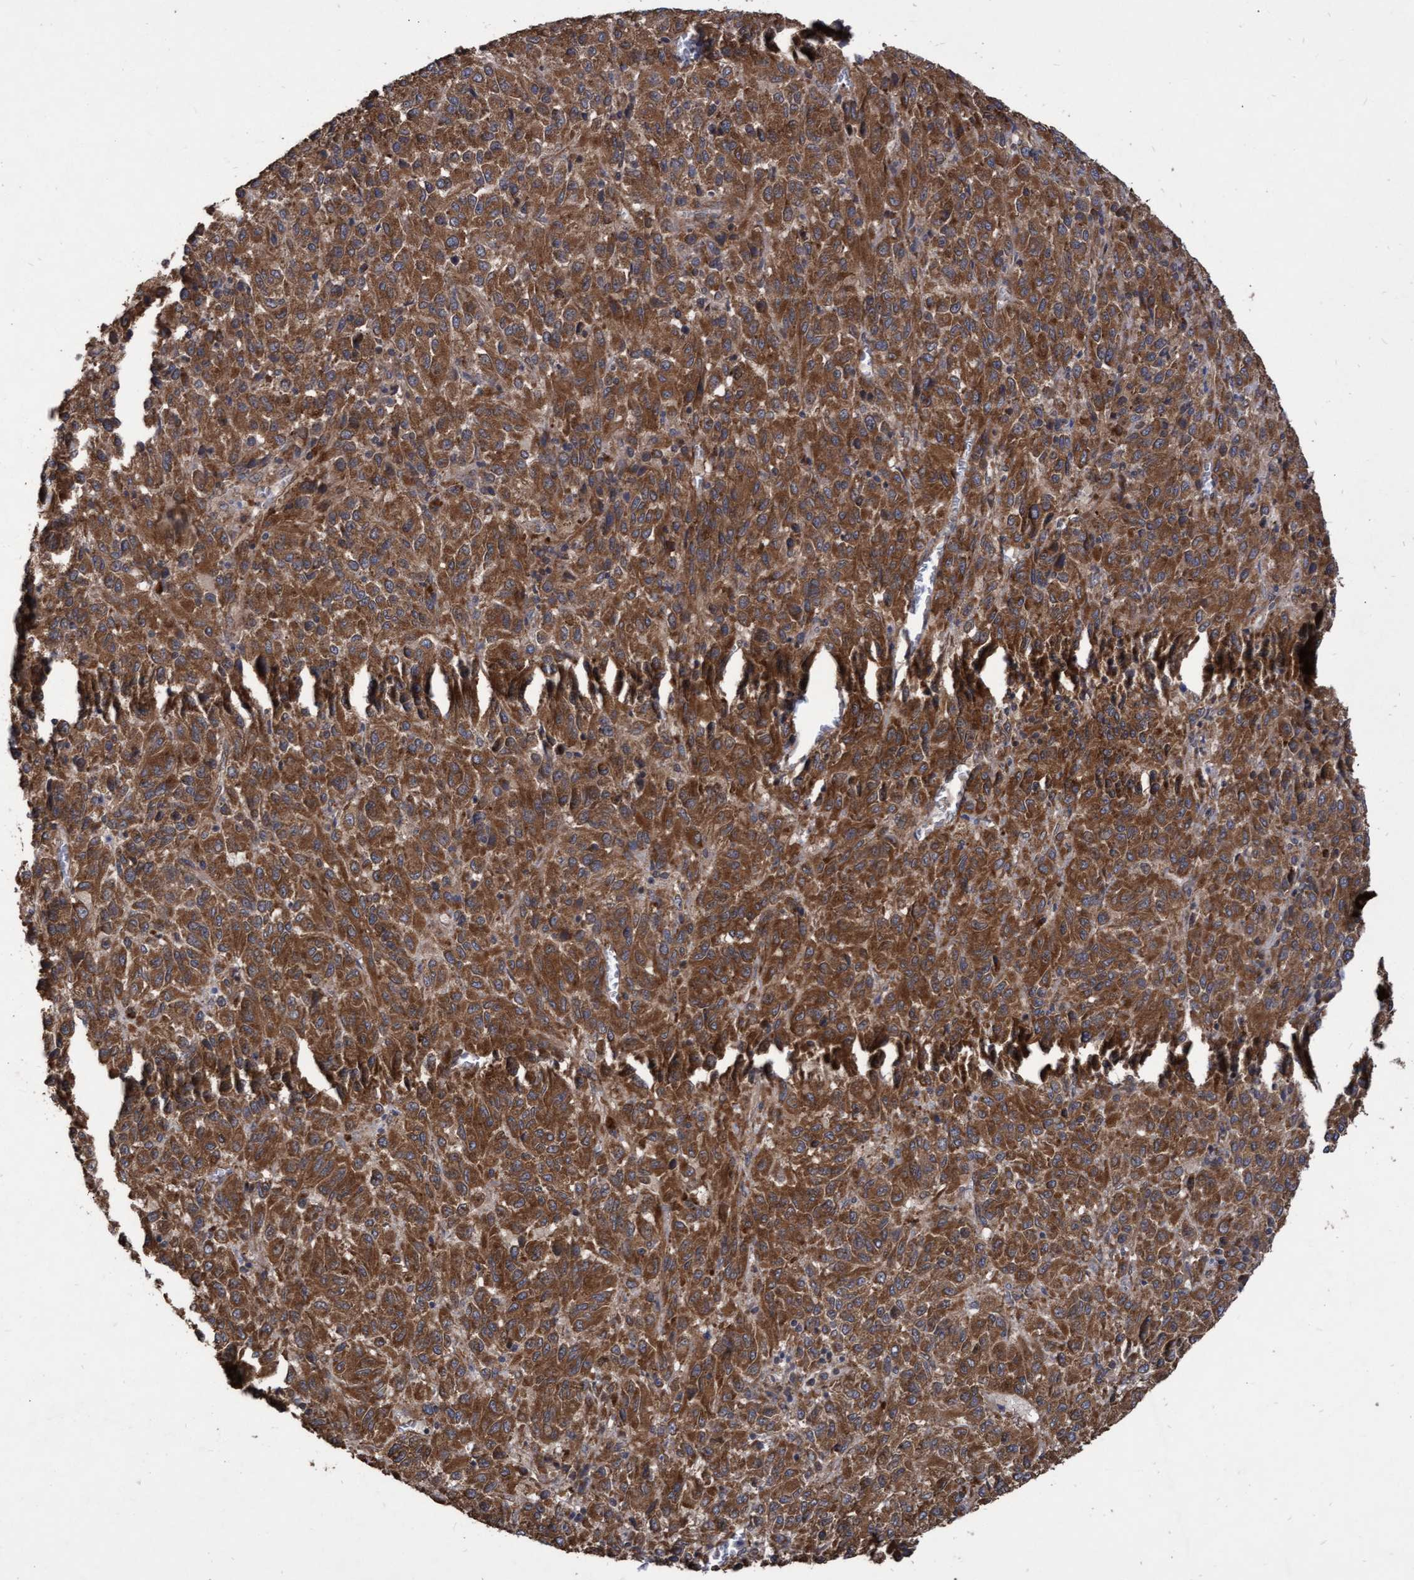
{"staining": {"intensity": "strong", "quantity": ">75%", "location": "cytoplasmic/membranous"}, "tissue": "melanoma", "cell_type": "Tumor cells", "image_type": "cancer", "snomed": [{"axis": "morphology", "description": "Malignant melanoma, Metastatic site"}, {"axis": "topography", "description": "Lung"}], "caption": "Melanoma stained with DAB (3,3'-diaminobenzidine) immunohistochemistry (IHC) reveals high levels of strong cytoplasmic/membranous staining in about >75% of tumor cells.", "gene": "ABCF2", "patient": {"sex": "male", "age": 64}}